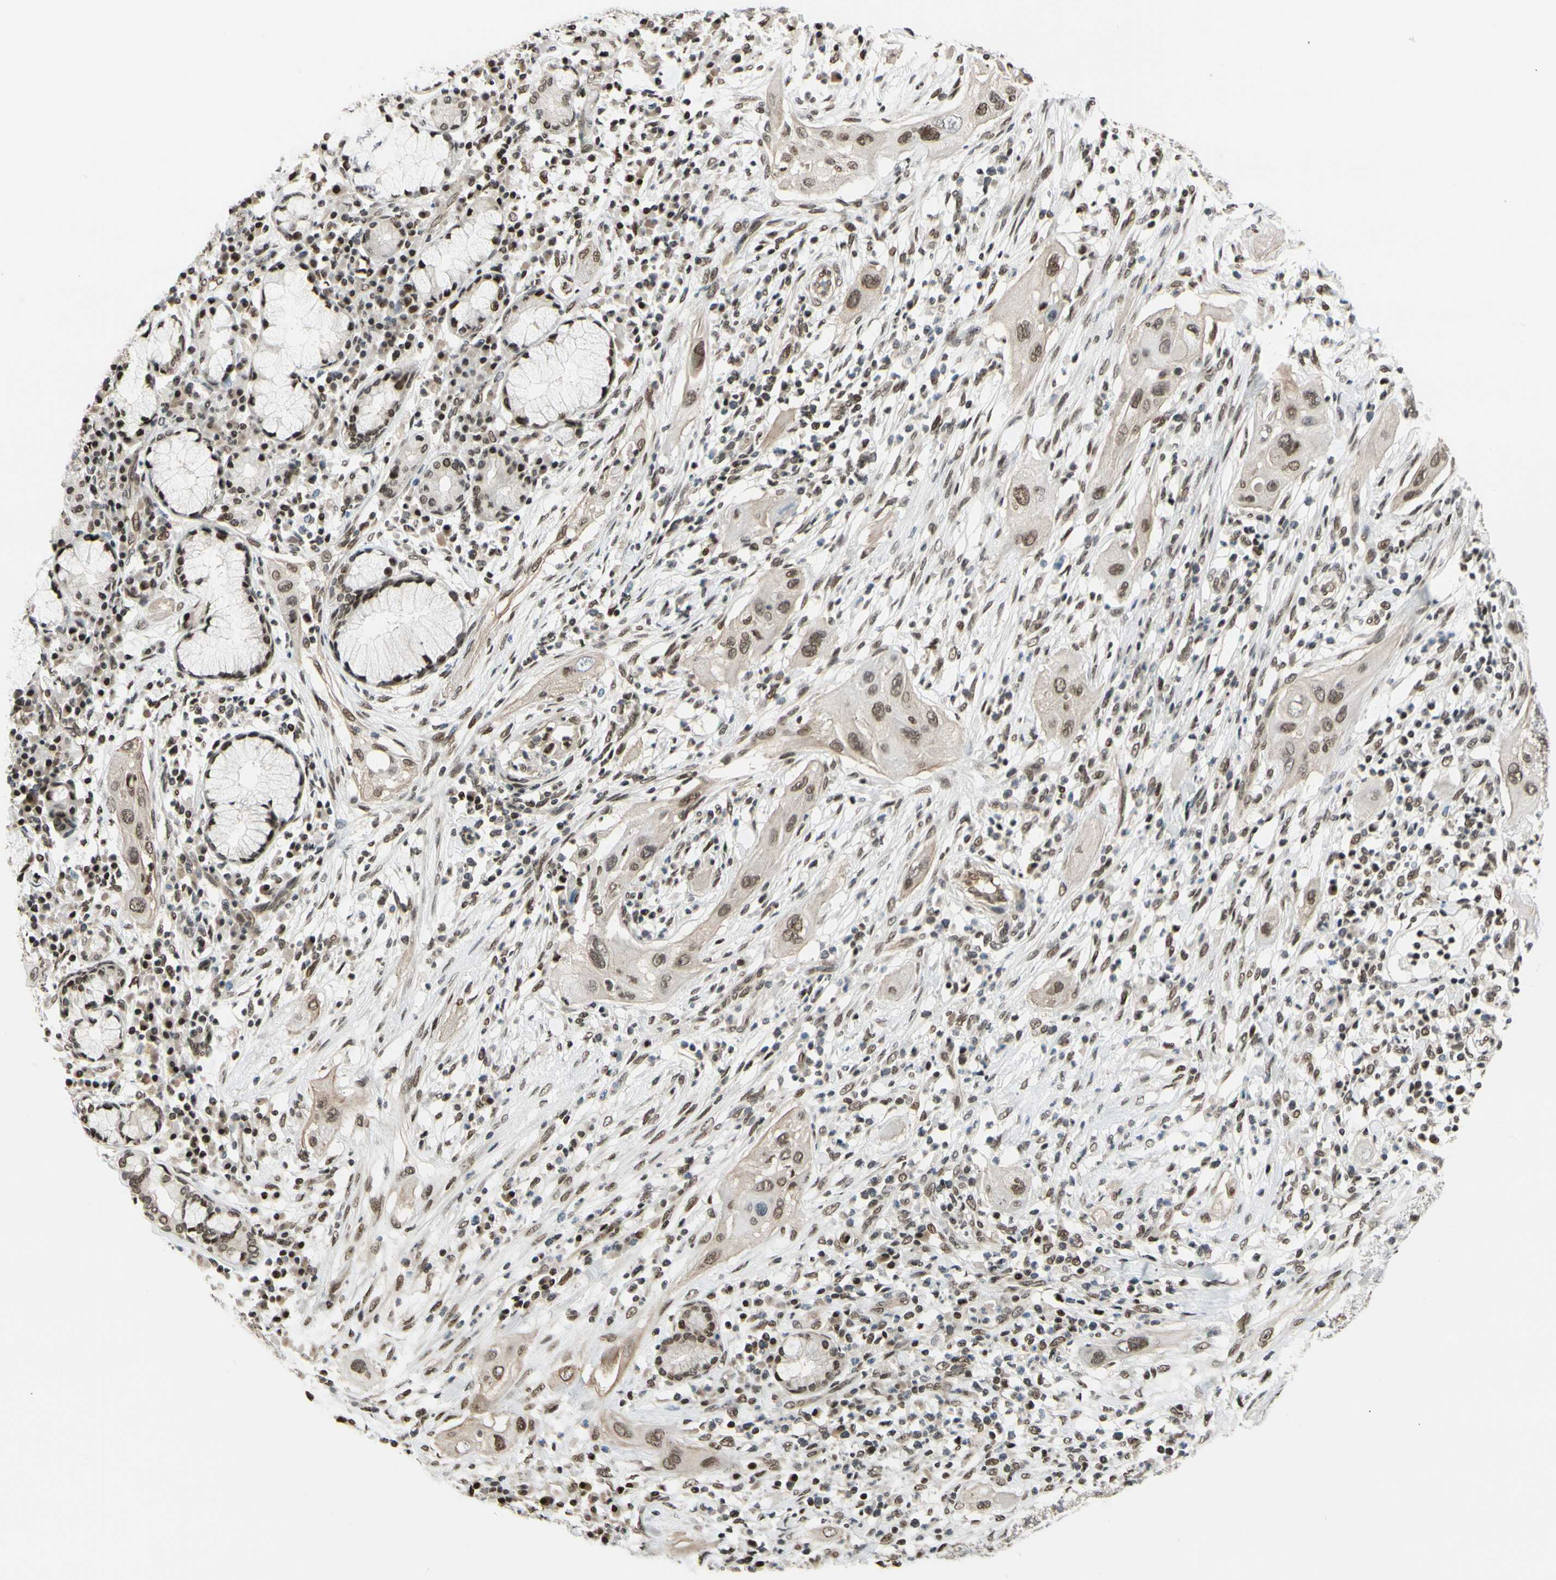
{"staining": {"intensity": "moderate", "quantity": ">75%", "location": "nuclear"}, "tissue": "lung cancer", "cell_type": "Tumor cells", "image_type": "cancer", "snomed": [{"axis": "morphology", "description": "Squamous cell carcinoma, NOS"}, {"axis": "topography", "description": "Lung"}], "caption": "Lung squamous cell carcinoma stained for a protein reveals moderate nuclear positivity in tumor cells.", "gene": "SUFU", "patient": {"sex": "female", "age": 47}}